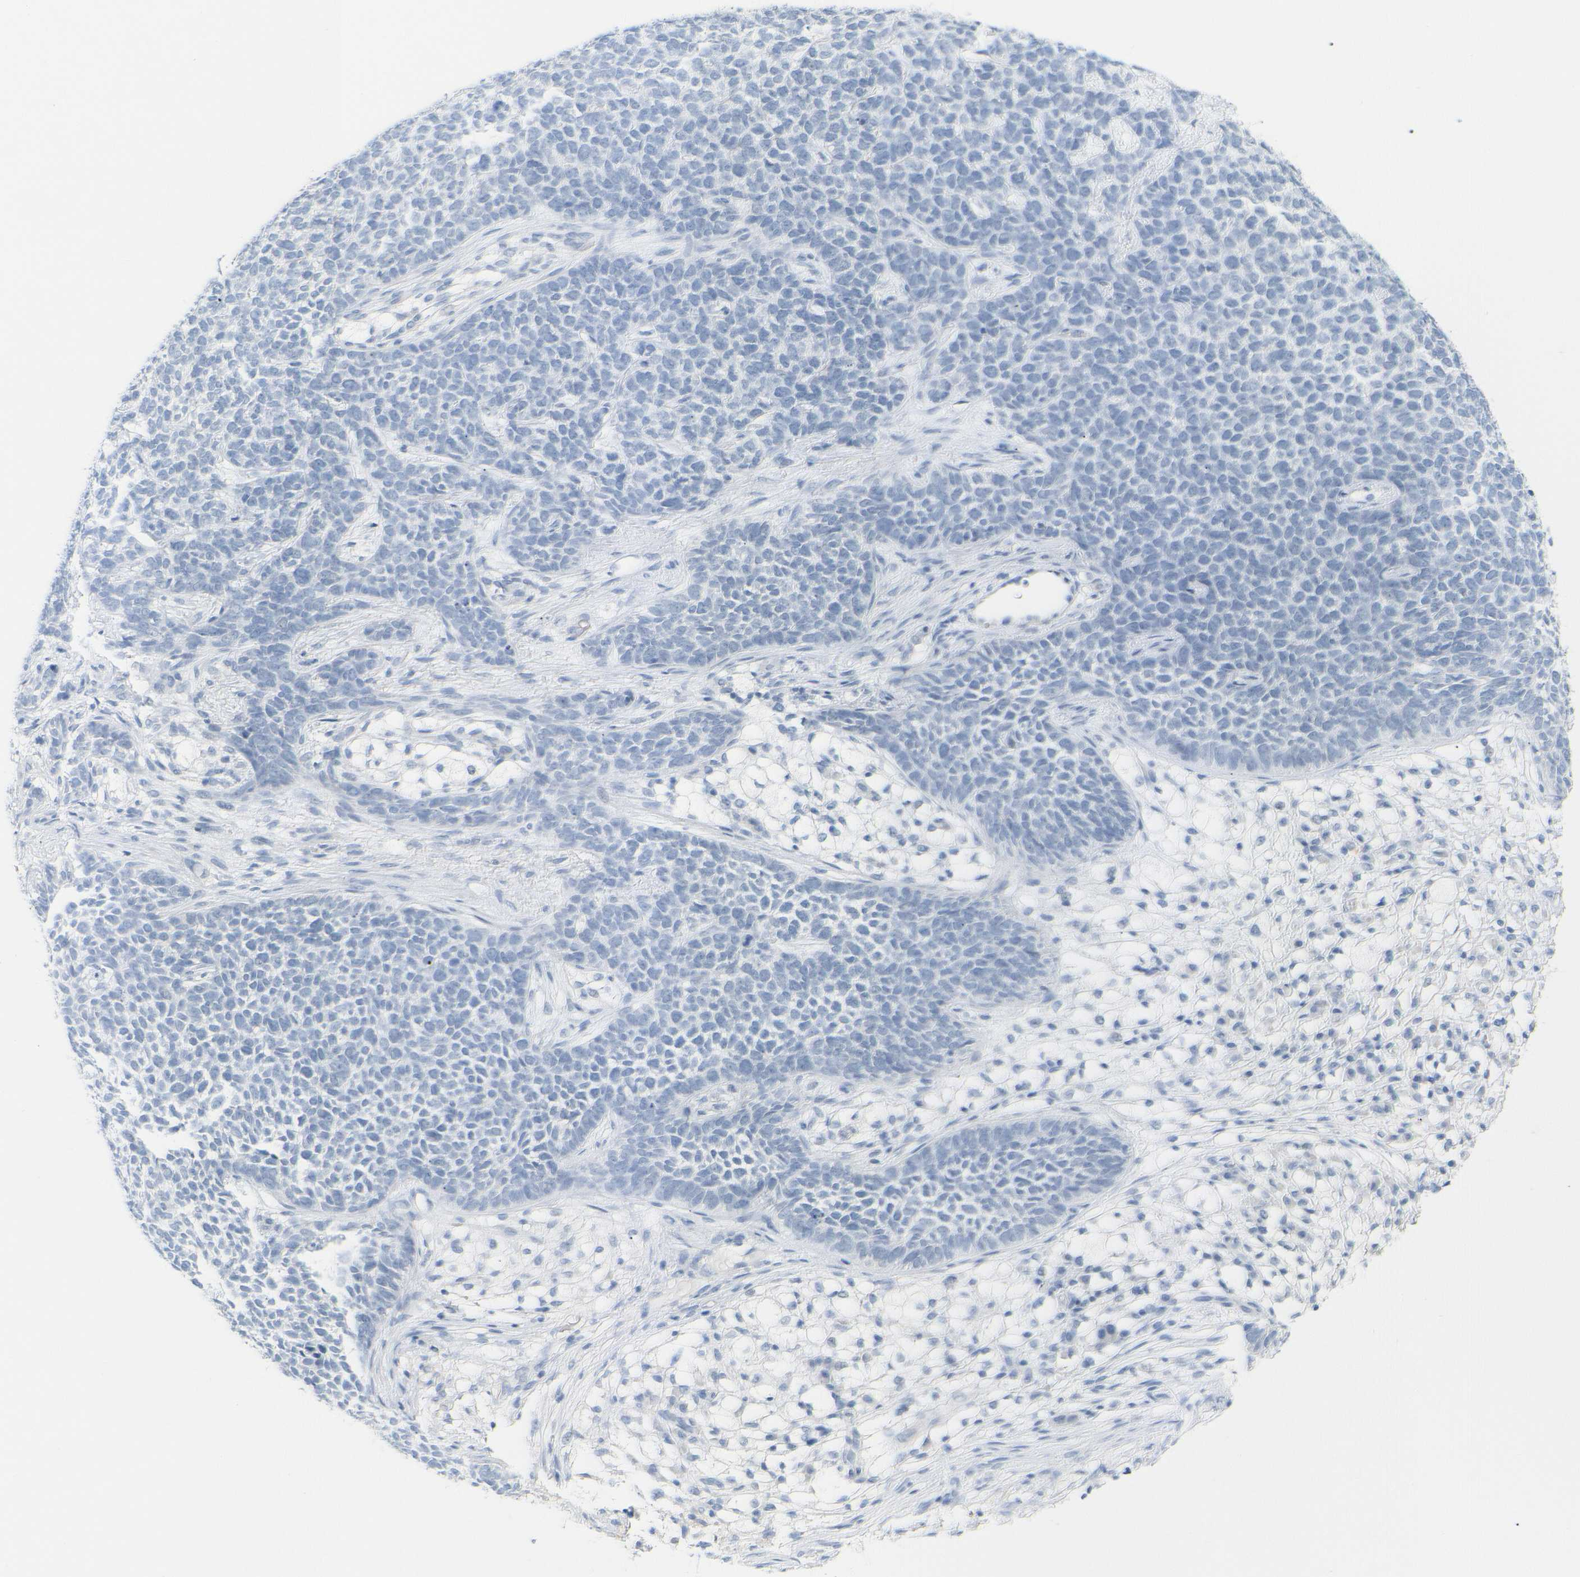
{"staining": {"intensity": "negative", "quantity": "none", "location": "none"}, "tissue": "skin cancer", "cell_type": "Tumor cells", "image_type": "cancer", "snomed": [{"axis": "morphology", "description": "Basal cell carcinoma"}, {"axis": "topography", "description": "Skin"}], "caption": "Immunohistochemistry (IHC) photomicrograph of skin cancer stained for a protein (brown), which demonstrates no positivity in tumor cells.", "gene": "OPN1SW", "patient": {"sex": "female", "age": 84}}